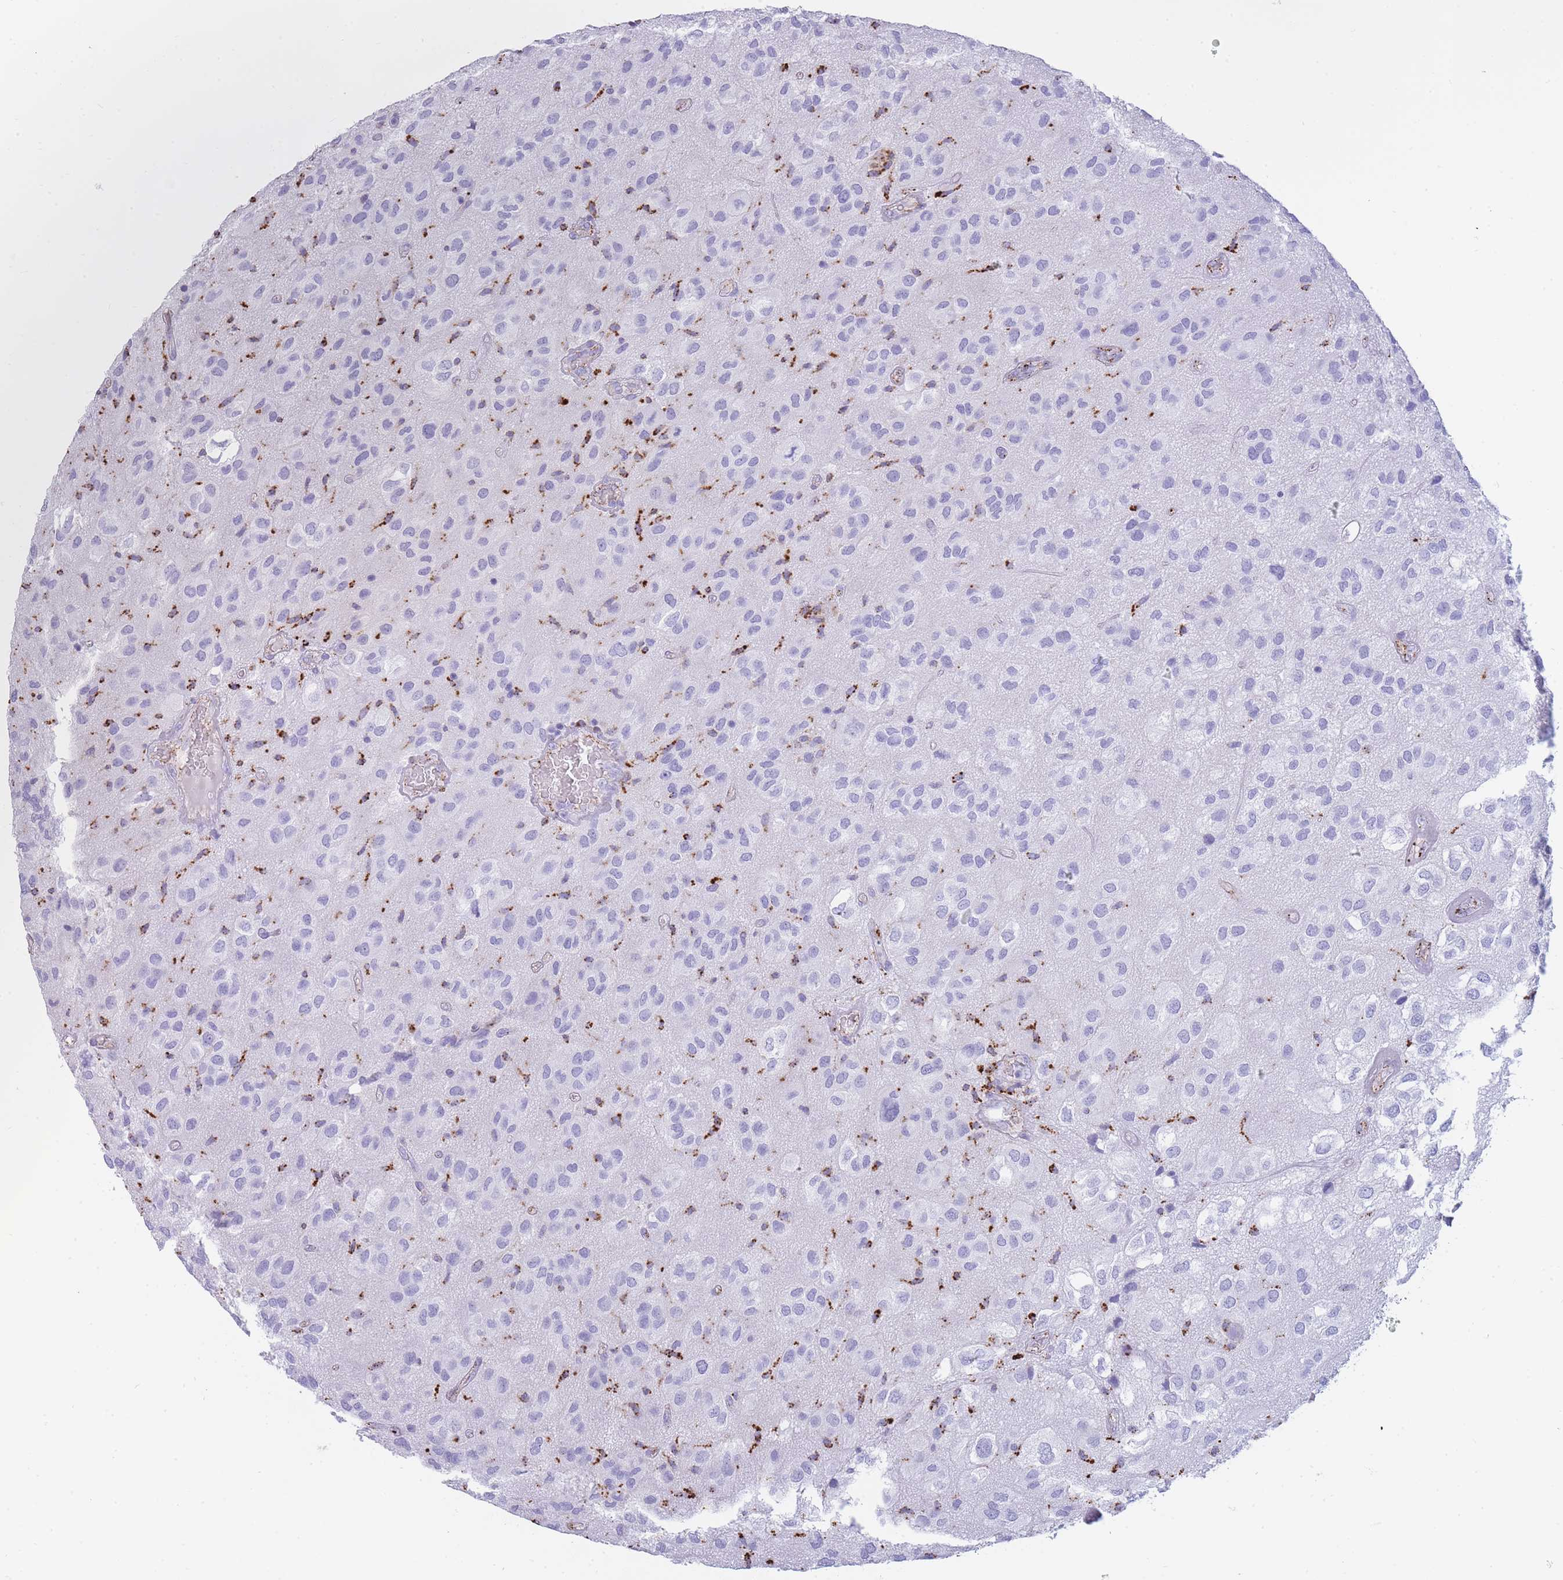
{"staining": {"intensity": "negative", "quantity": "none", "location": "none"}, "tissue": "glioma", "cell_type": "Tumor cells", "image_type": "cancer", "snomed": [{"axis": "morphology", "description": "Glioma, malignant, Low grade"}, {"axis": "topography", "description": "Brain"}], "caption": "The micrograph demonstrates no staining of tumor cells in low-grade glioma (malignant). (DAB (3,3'-diaminobenzidine) immunohistochemistry, high magnification).", "gene": "GAA", "patient": {"sex": "male", "age": 66}}